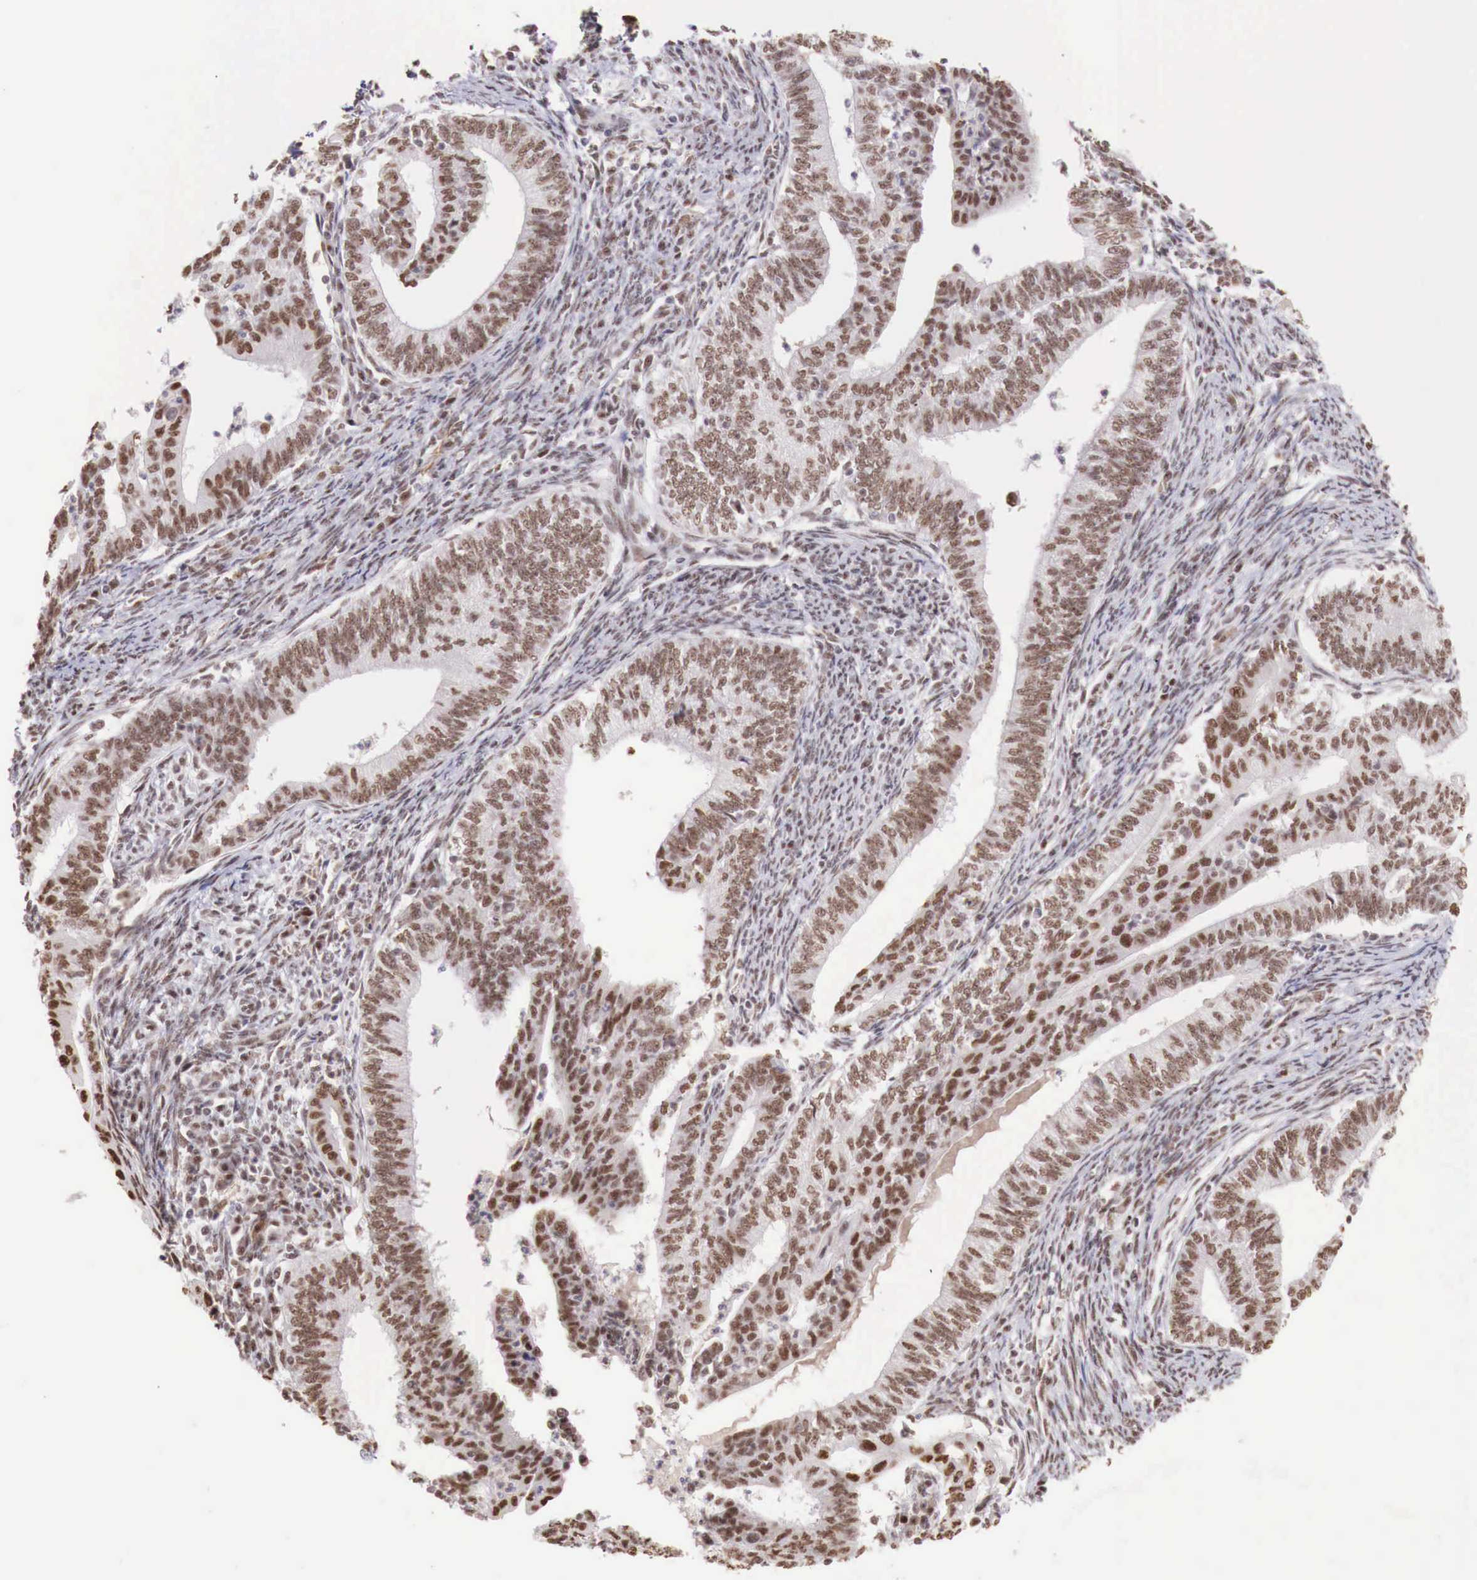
{"staining": {"intensity": "strong", "quantity": ">75%", "location": "nuclear"}, "tissue": "endometrial cancer", "cell_type": "Tumor cells", "image_type": "cancer", "snomed": [{"axis": "morphology", "description": "Adenocarcinoma, NOS"}, {"axis": "topography", "description": "Endometrium"}], "caption": "Endometrial cancer (adenocarcinoma) was stained to show a protein in brown. There is high levels of strong nuclear positivity in approximately >75% of tumor cells. (IHC, brightfield microscopy, high magnification).", "gene": "FOXP2", "patient": {"sex": "female", "age": 66}}